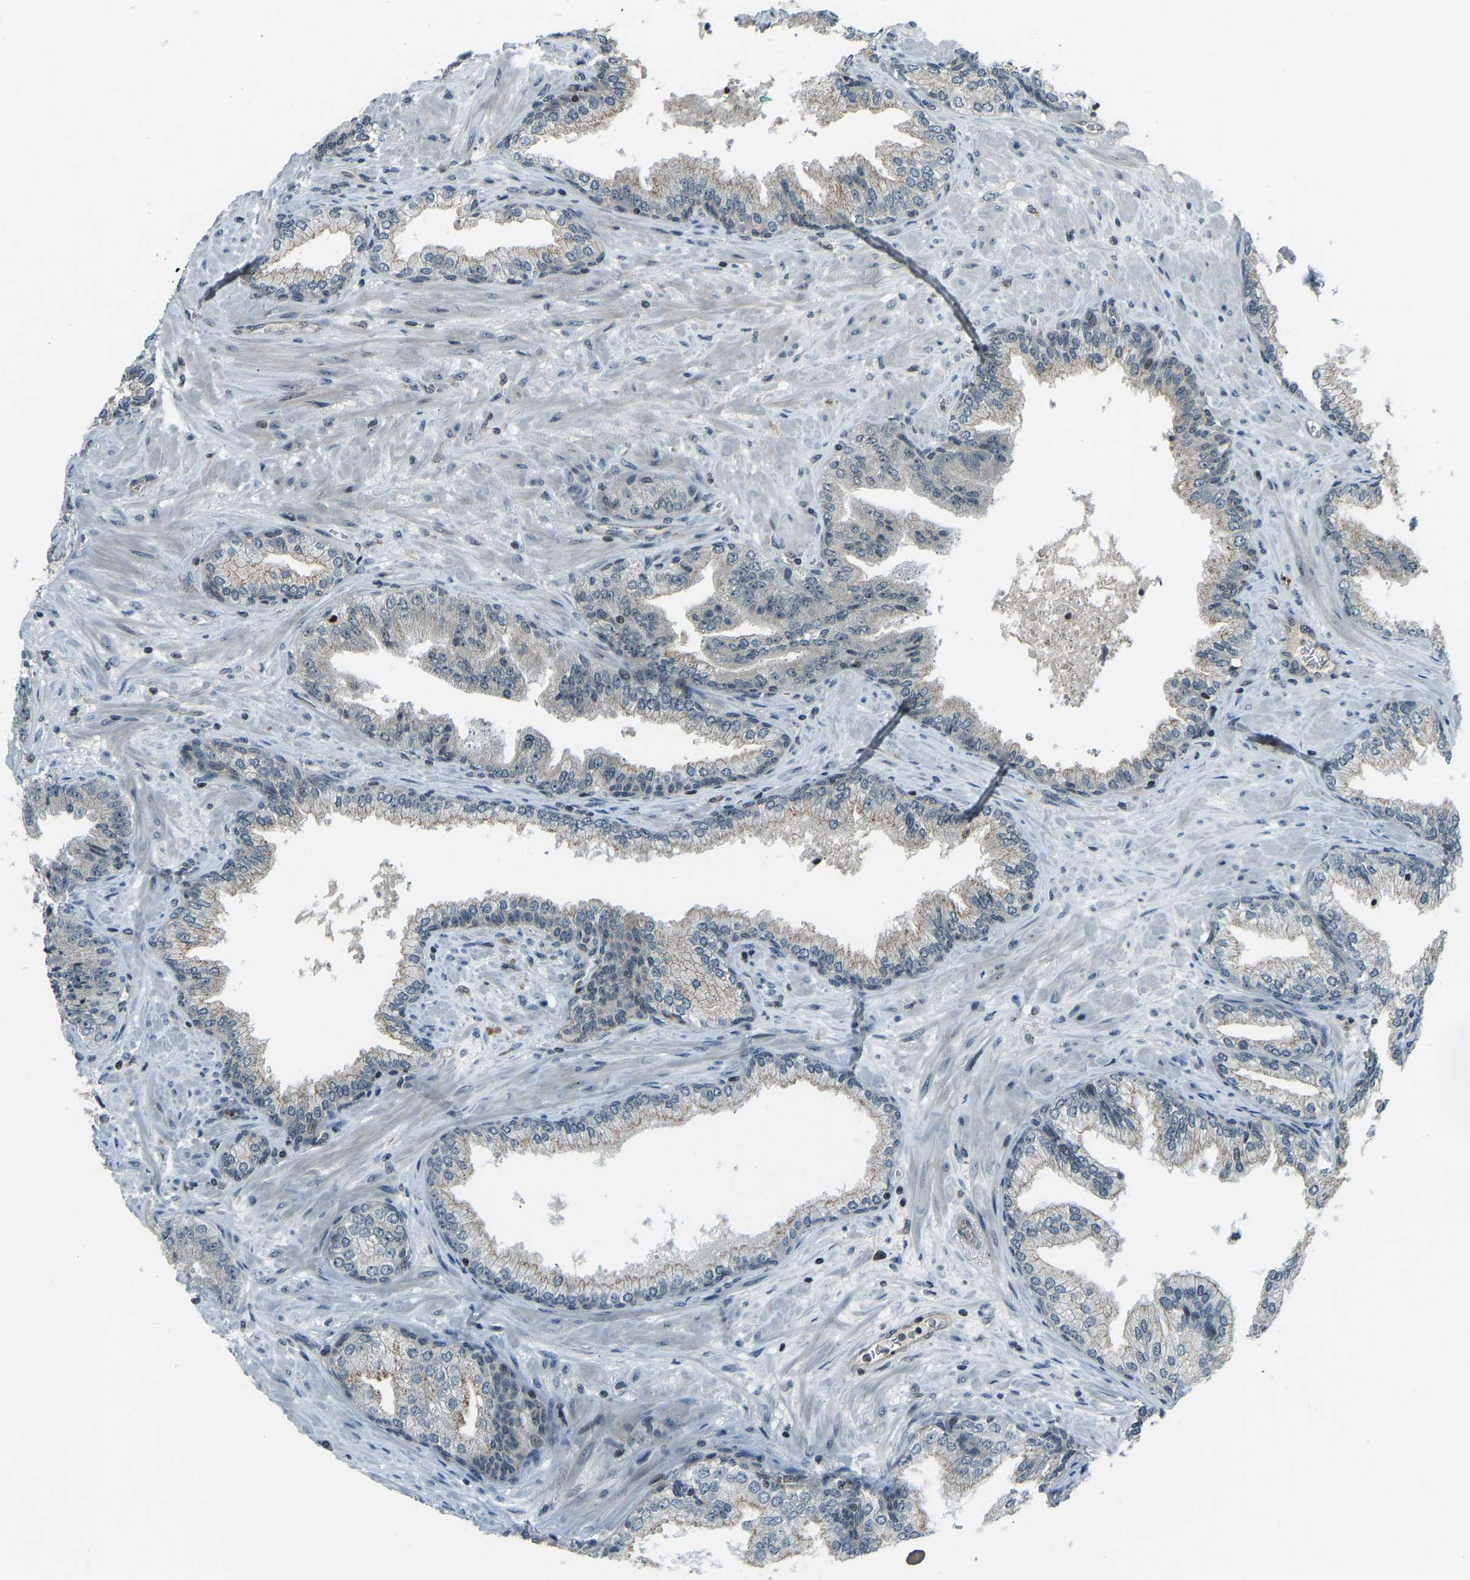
{"staining": {"intensity": "weak", "quantity": "25%-75%", "location": "cytoplasmic/membranous"}, "tissue": "prostate cancer", "cell_type": "Tumor cells", "image_type": "cancer", "snomed": [{"axis": "morphology", "description": "Adenocarcinoma, High grade"}, {"axis": "topography", "description": "Prostate"}], "caption": "DAB (3,3'-diaminobenzidine) immunohistochemical staining of human prostate adenocarcinoma (high-grade) reveals weak cytoplasmic/membranous protein expression in approximately 25%-75% of tumor cells.", "gene": "SVOPL", "patient": {"sex": "male", "age": 71}}